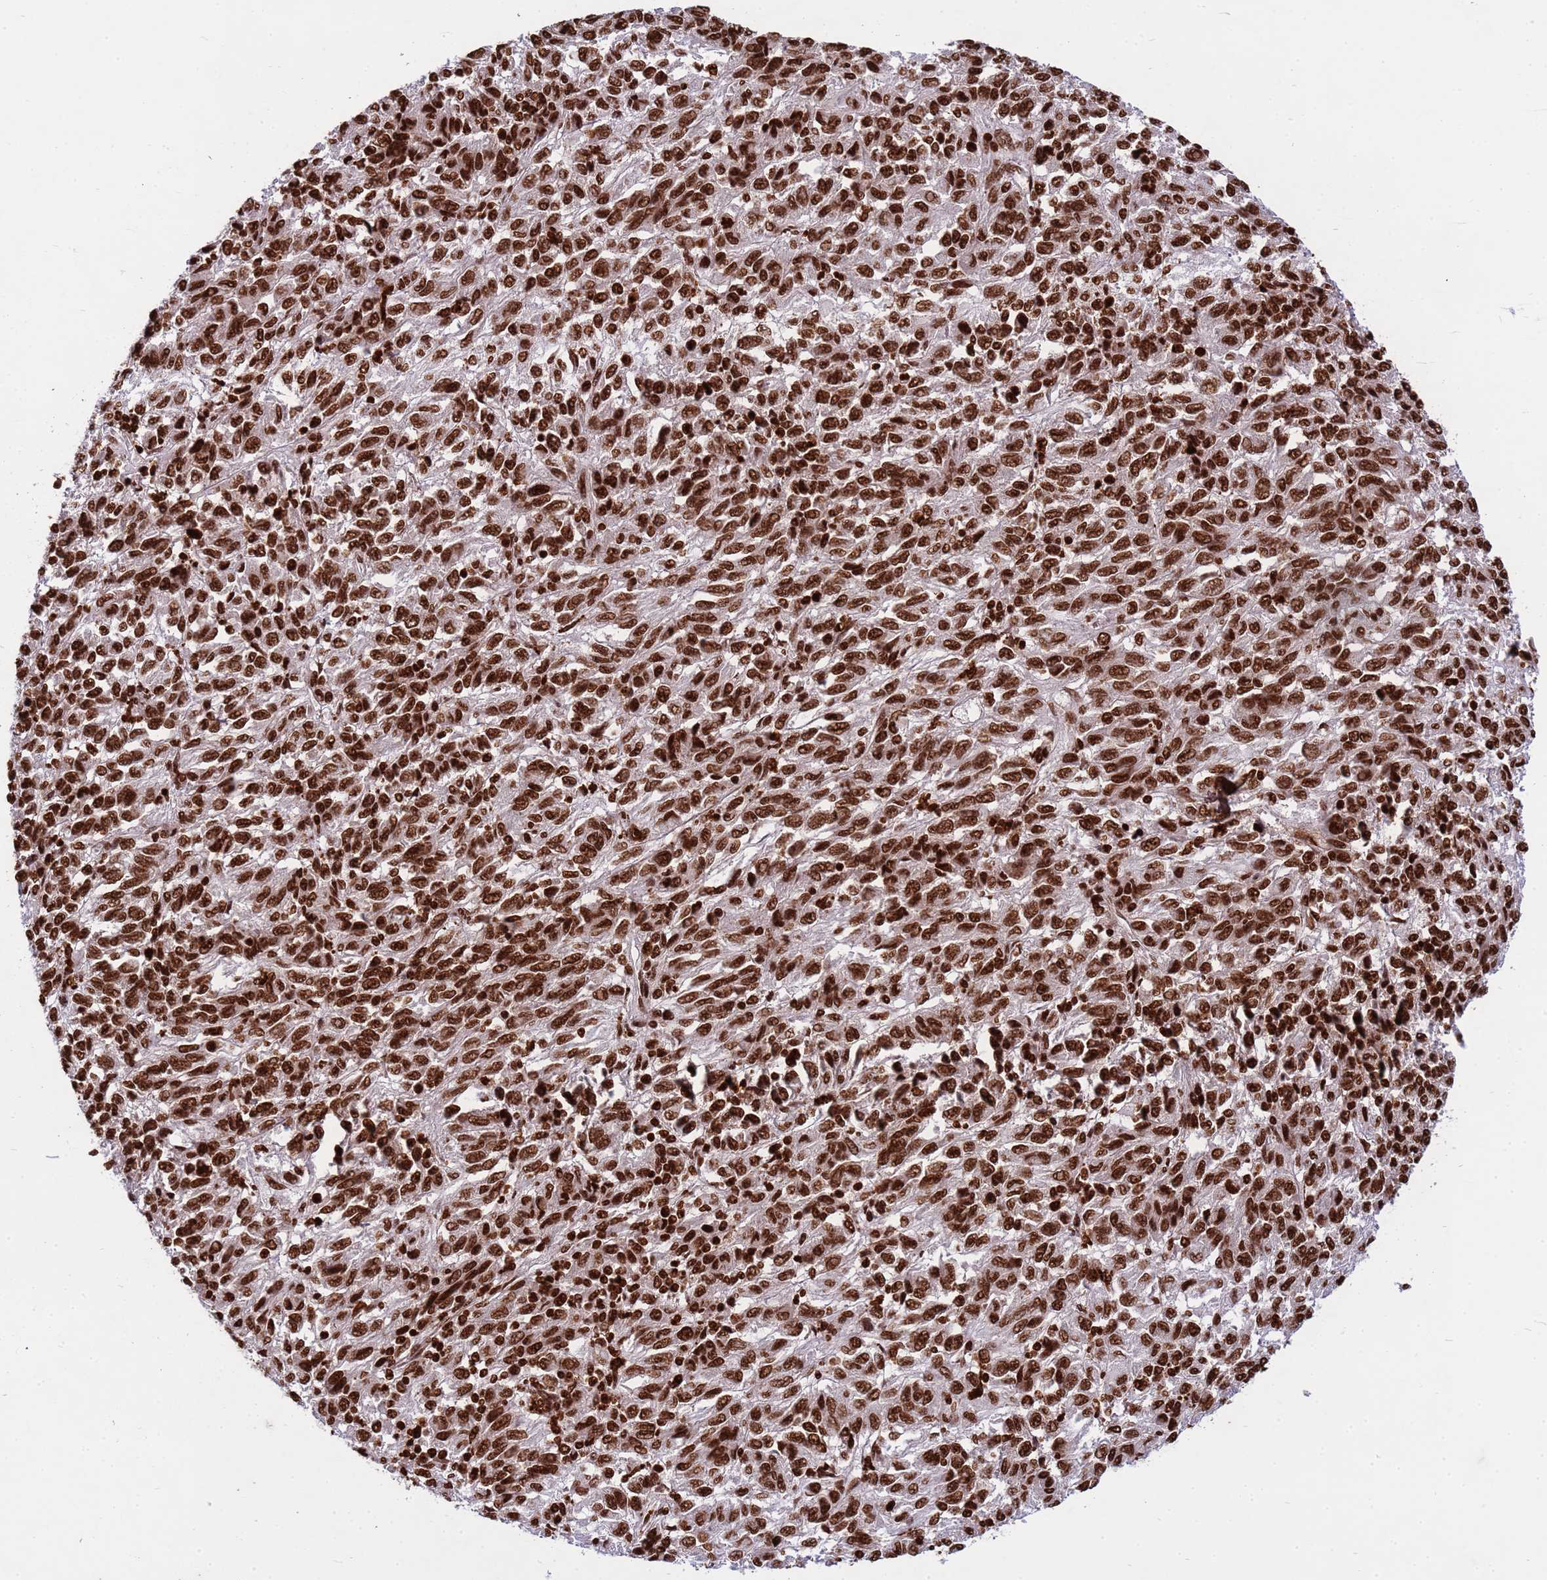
{"staining": {"intensity": "strong", "quantity": ">75%", "location": "nuclear"}, "tissue": "melanoma", "cell_type": "Tumor cells", "image_type": "cancer", "snomed": [{"axis": "morphology", "description": "Malignant melanoma, Metastatic site"}, {"axis": "topography", "description": "Lung"}], "caption": "Immunohistochemistry micrograph of melanoma stained for a protein (brown), which exhibits high levels of strong nuclear expression in about >75% of tumor cells.", "gene": "H3-3B", "patient": {"sex": "male", "age": 64}}